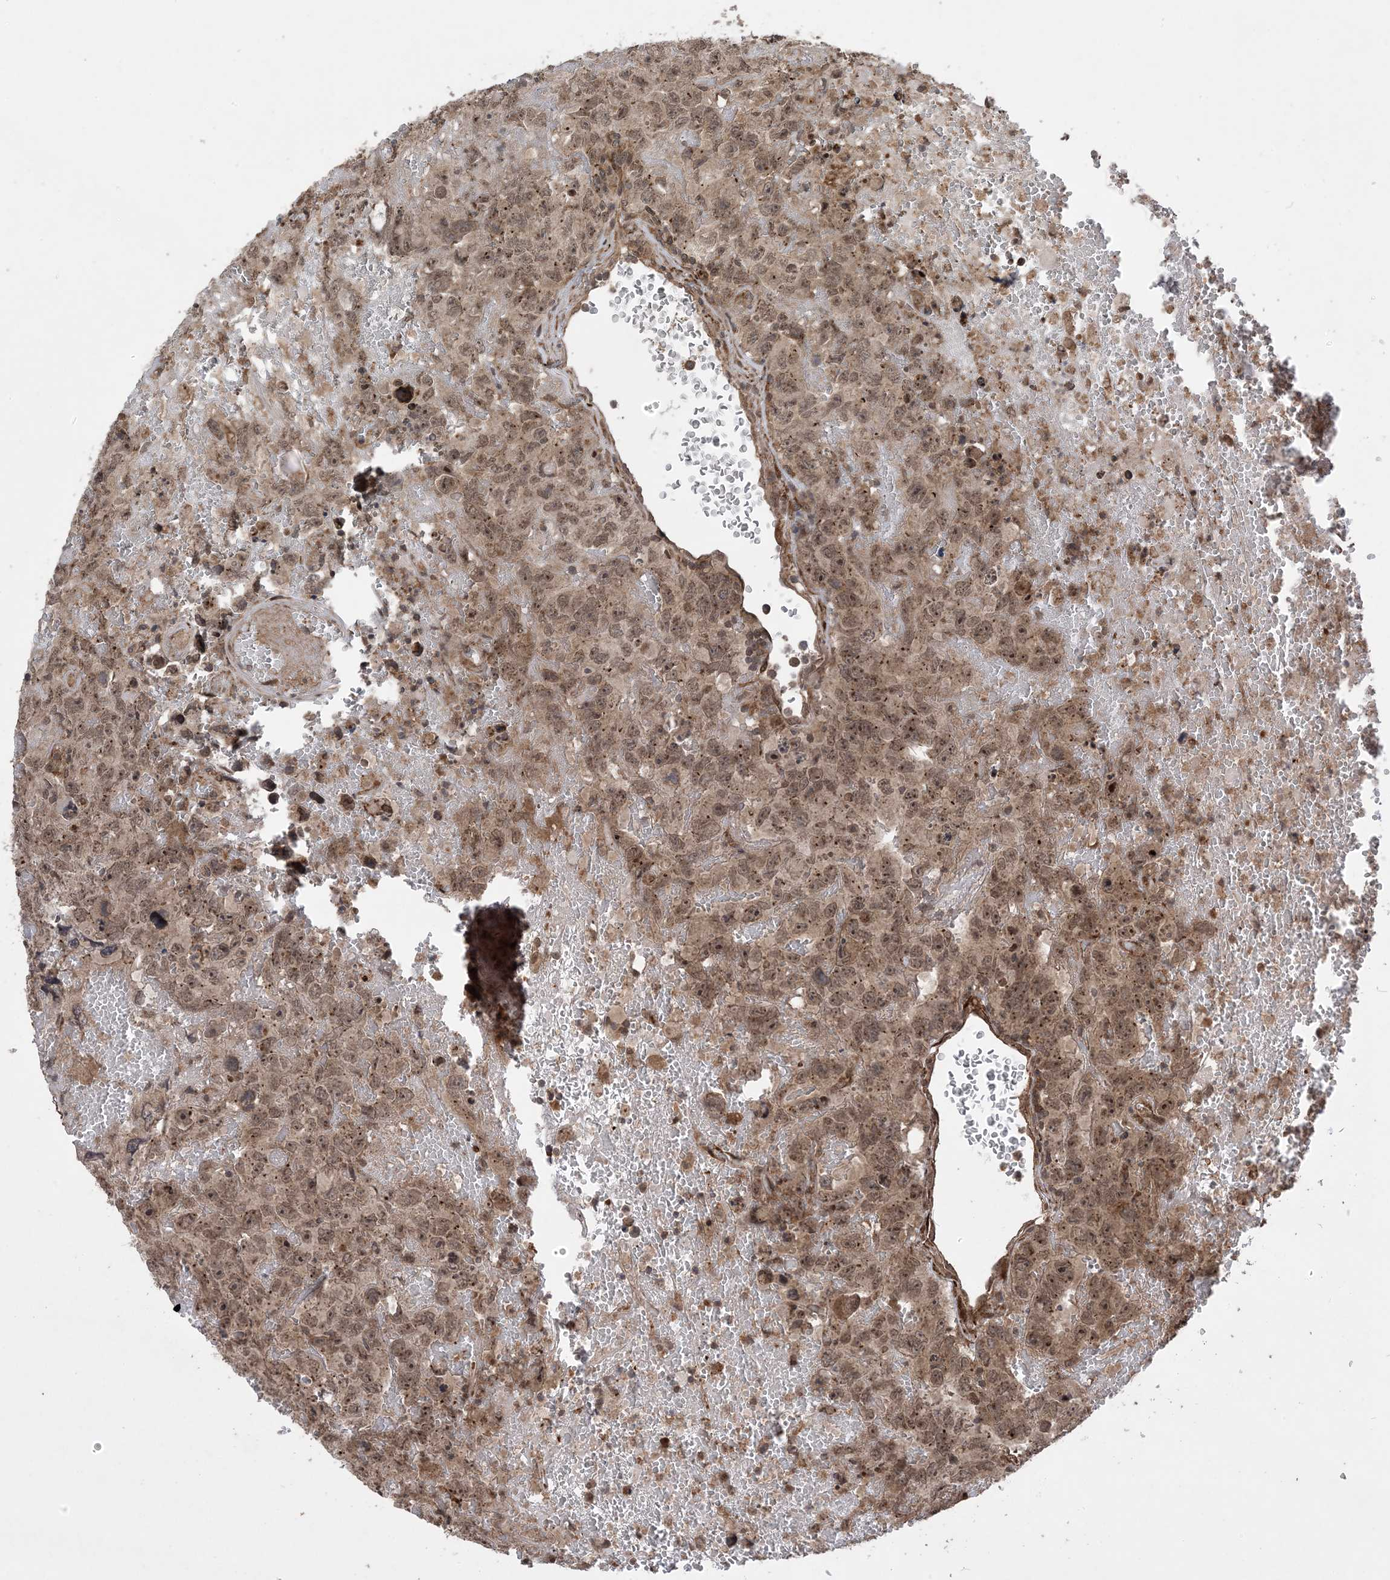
{"staining": {"intensity": "moderate", "quantity": ">75%", "location": "cytoplasmic/membranous,nuclear"}, "tissue": "testis cancer", "cell_type": "Tumor cells", "image_type": "cancer", "snomed": [{"axis": "morphology", "description": "Carcinoma, Embryonal, NOS"}, {"axis": "topography", "description": "Testis"}], "caption": "Immunohistochemical staining of human testis cancer shows medium levels of moderate cytoplasmic/membranous and nuclear staining in approximately >75% of tumor cells.", "gene": "ZNF511", "patient": {"sex": "male", "age": 45}}